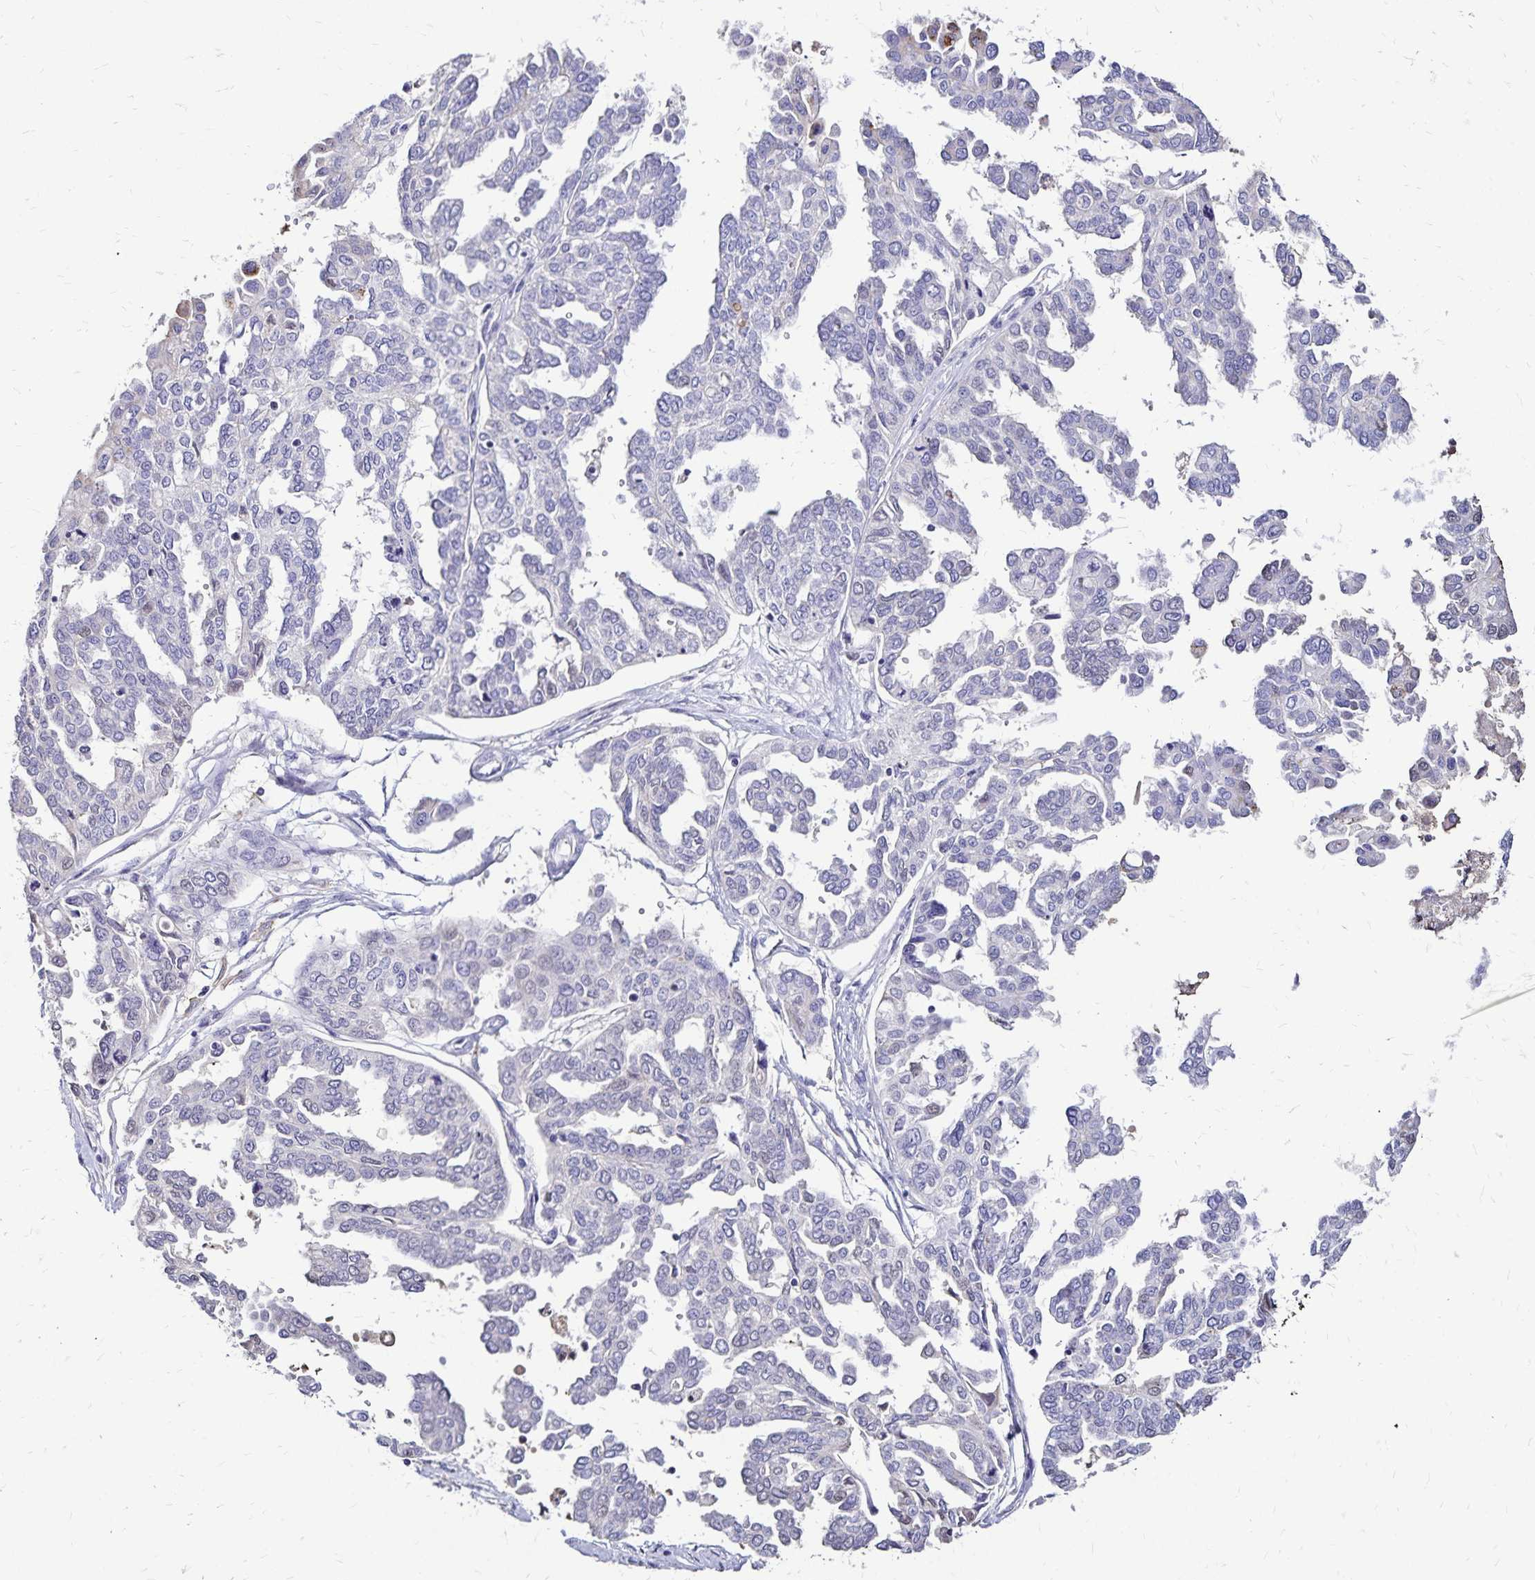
{"staining": {"intensity": "negative", "quantity": "none", "location": "none"}, "tissue": "ovarian cancer", "cell_type": "Tumor cells", "image_type": "cancer", "snomed": [{"axis": "morphology", "description": "Cystadenocarcinoma, serous, NOS"}, {"axis": "topography", "description": "Ovary"}], "caption": "Human ovarian cancer stained for a protein using IHC demonstrates no positivity in tumor cells.", "gene": "KISS1", "patient": {"sex": "female", "age": 53}}